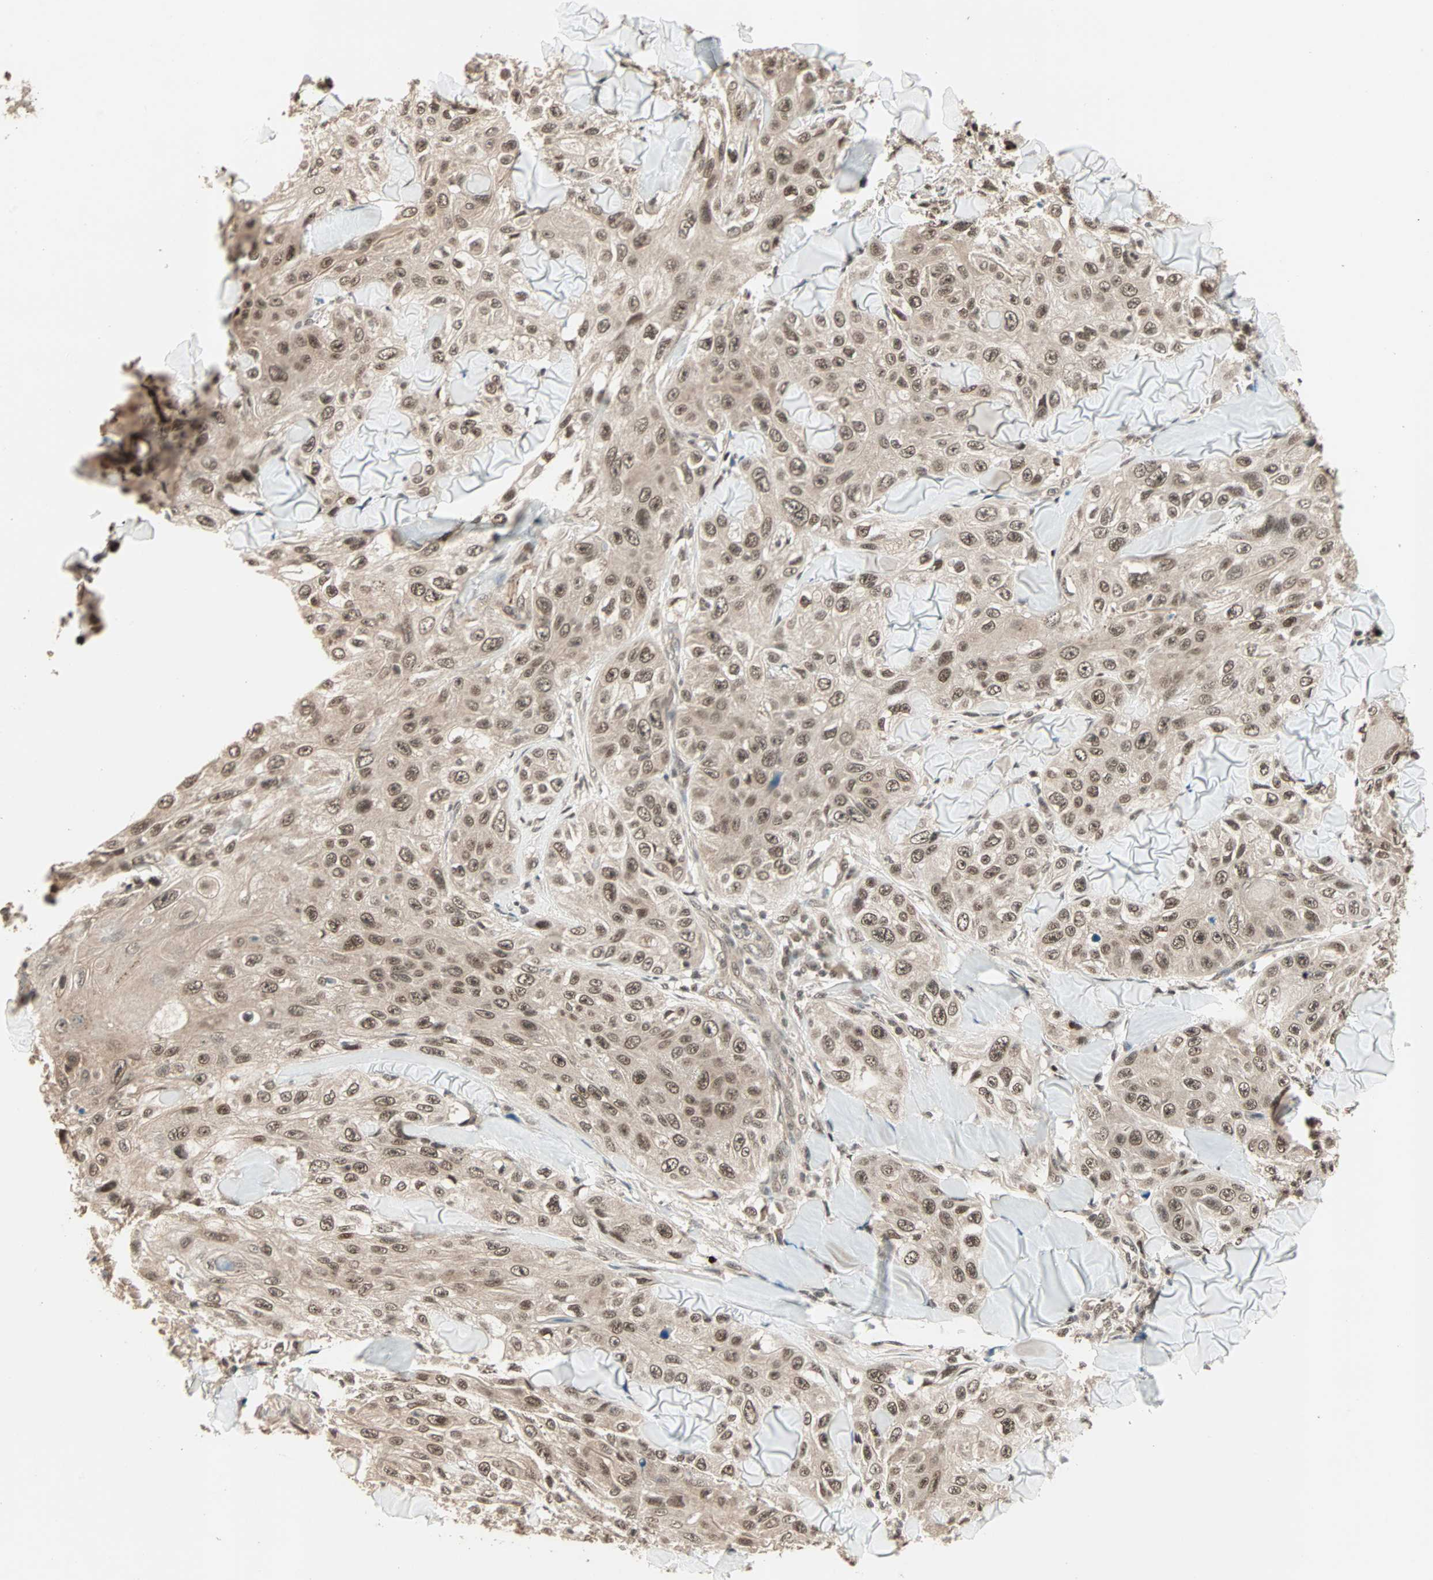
{"staining": {"intensity": "moderate", "quantity": ">75%", "location": "nuclear"}, "tissue": "skin cancer", "cell_type": "Tumor cells", "image_type": "cancer", "snomed": [{"axis": "morphology", "description": "Squamous cell carcinoma, NOS"}, {"axis": "topography", "description": "Skin"}], "caption": "Brown immunohistochemical staining in human skin cancer reveals moderate nuclear expression in about >75% of tumor cells. (Stains: DAB (3,3'-diaminobenzidine) in brown, nuclei in blue, Microscopy: brightfield microscopy at high magnification).", "gene": "ZNF701", "patient": {"sex": "male", "age": 86}}